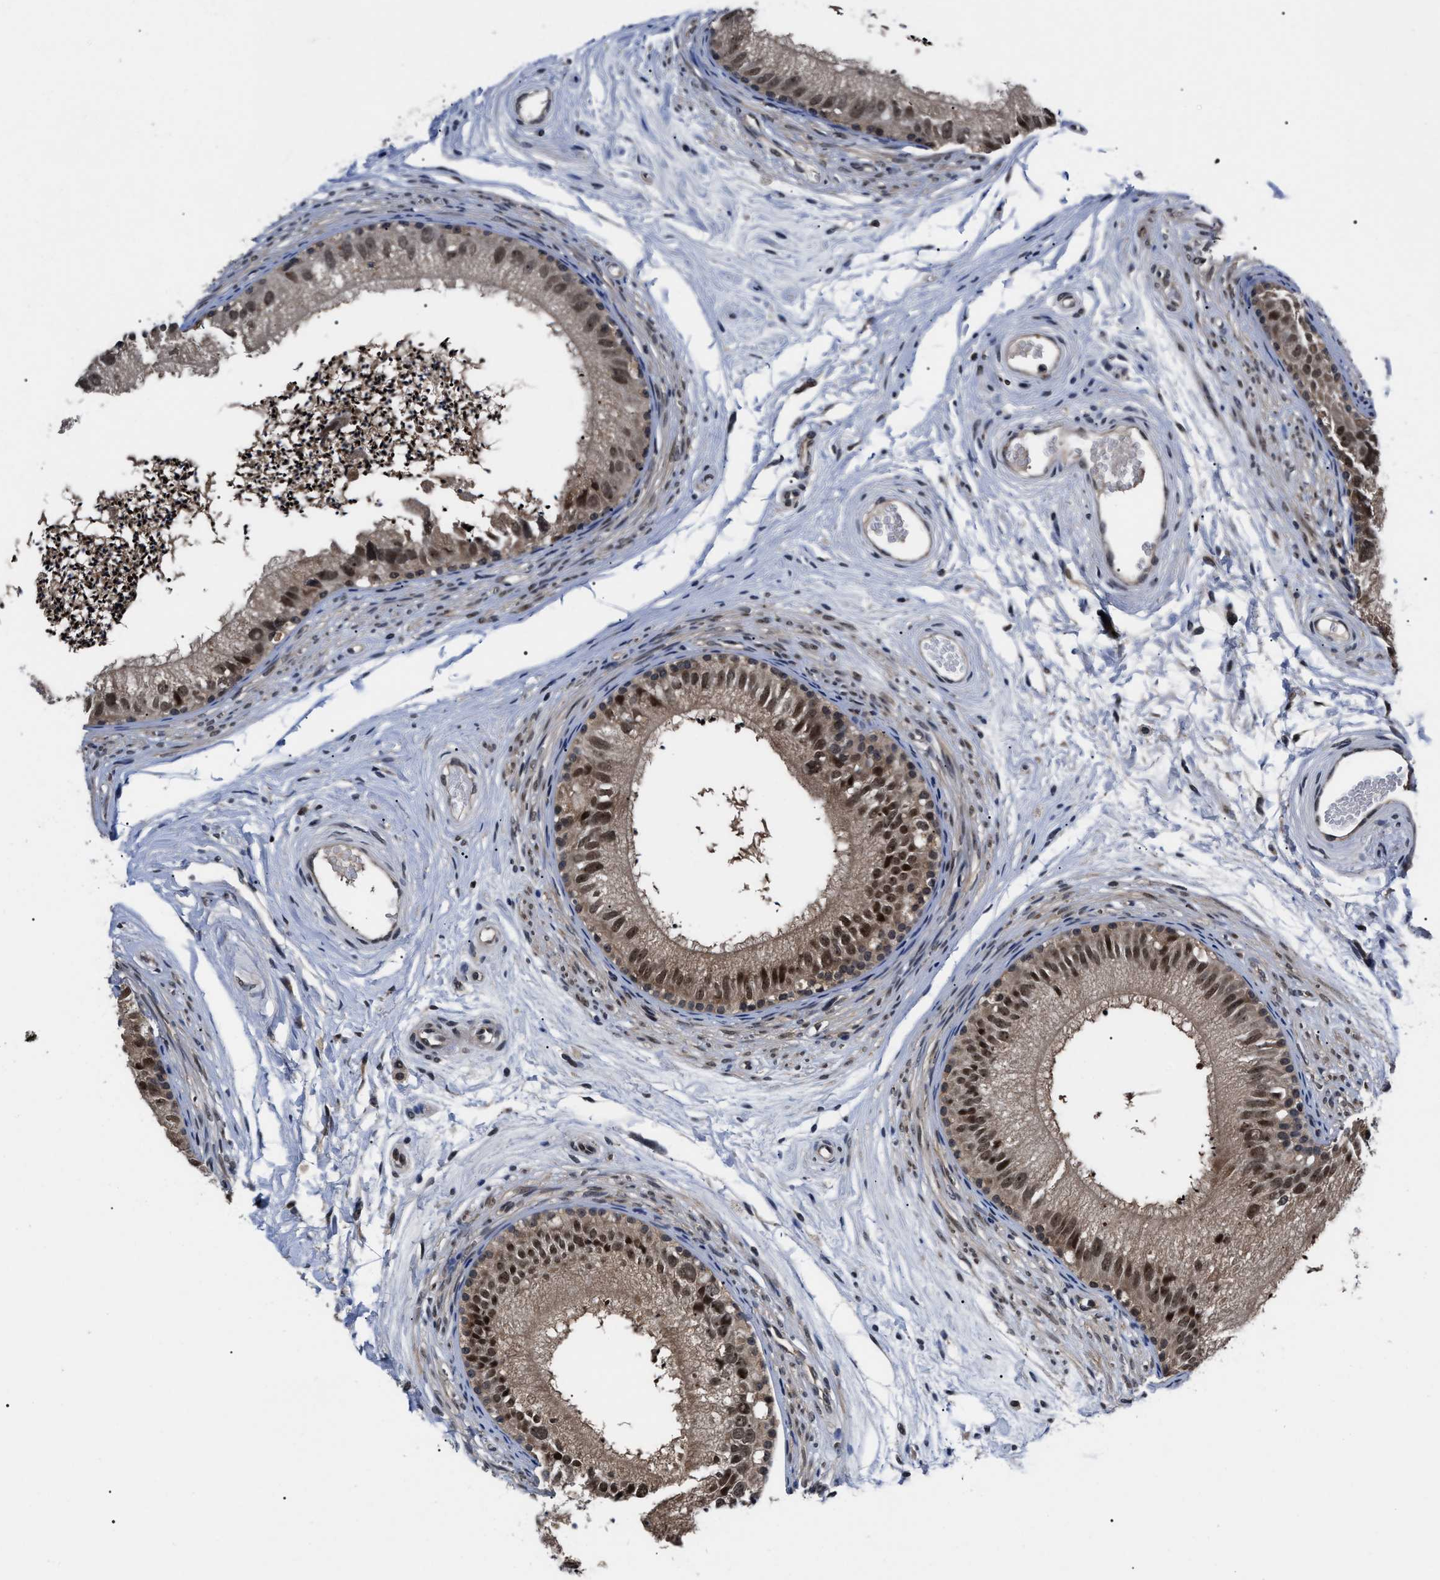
{"staining": {"intensity": "moderate", "quantity": ">75%", "location": "cytoplasmic/membranous,nuclear"}, "tissue": "epididymis", "cell_type": "Glandular cells", "image_type": "normal", "snomed": [{"axis": "morphology", "description": "Normal tissue, NOS"}, {"axis": "topography", "description": "Epididymis"}], "caption": "DAB immunohistochemical staining of benign human epididymis reveals moderate cytoplasmic/membranous,nuclear protein expression in about >75% of glandular cells.", "gene": "CSNK2A1", "patient": {"sex": "male", "age": 56}}